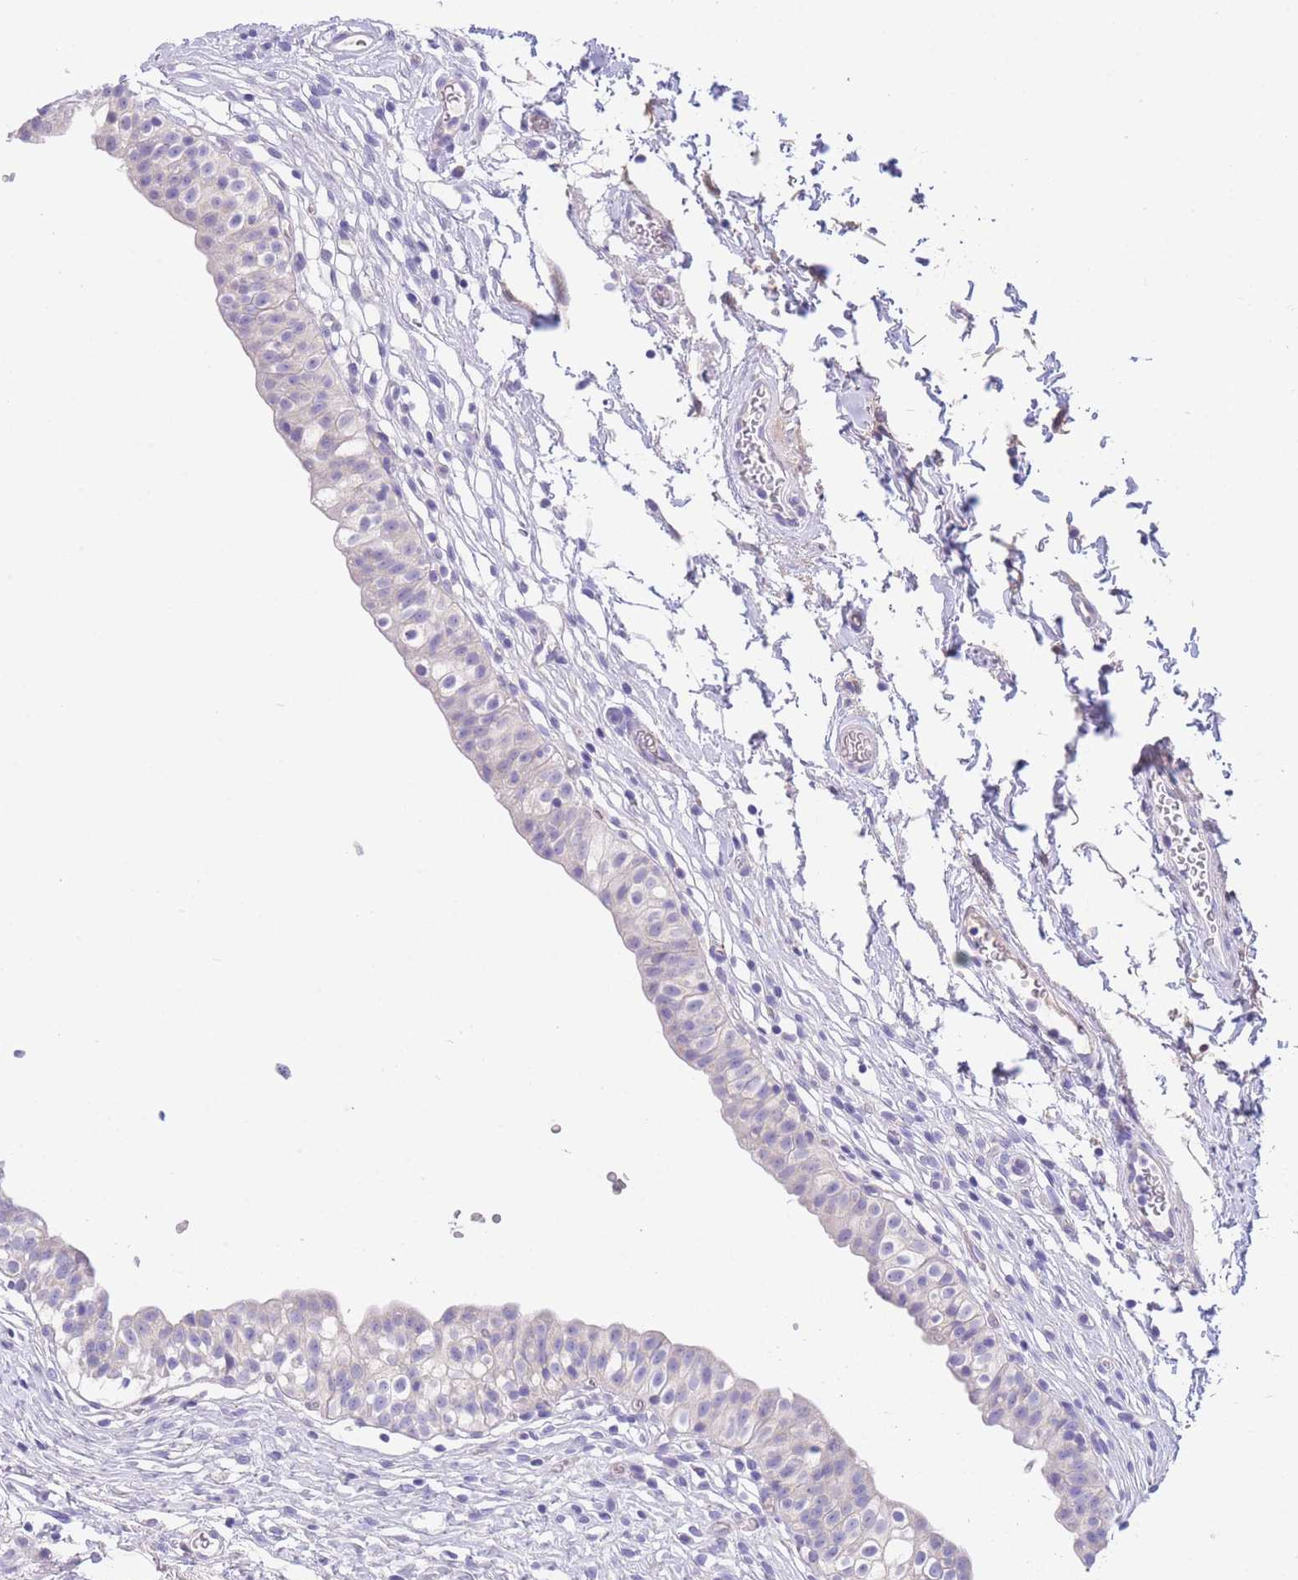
{"staining": {"intensity": "negative", "quantity": "none", "location": "none"}, "tissue": "urinary bladder", "cell_type": "Urothelial cells", "image_type": "normal", "snomed": [{"axis": "morphology", "description": "Normal tissue, NOS"}, {"axis": "topography", "description": "Urinary bladder"}, {"axis": "topography", "description": "Peripheral nerve tissue"}], "caption": "The immunohistochemistry (IHC) image has no significant staining in urothelial cells of urinary bladder.", "gene": "PCDHB3", "patient": {"sex": "male", "age": 55}}